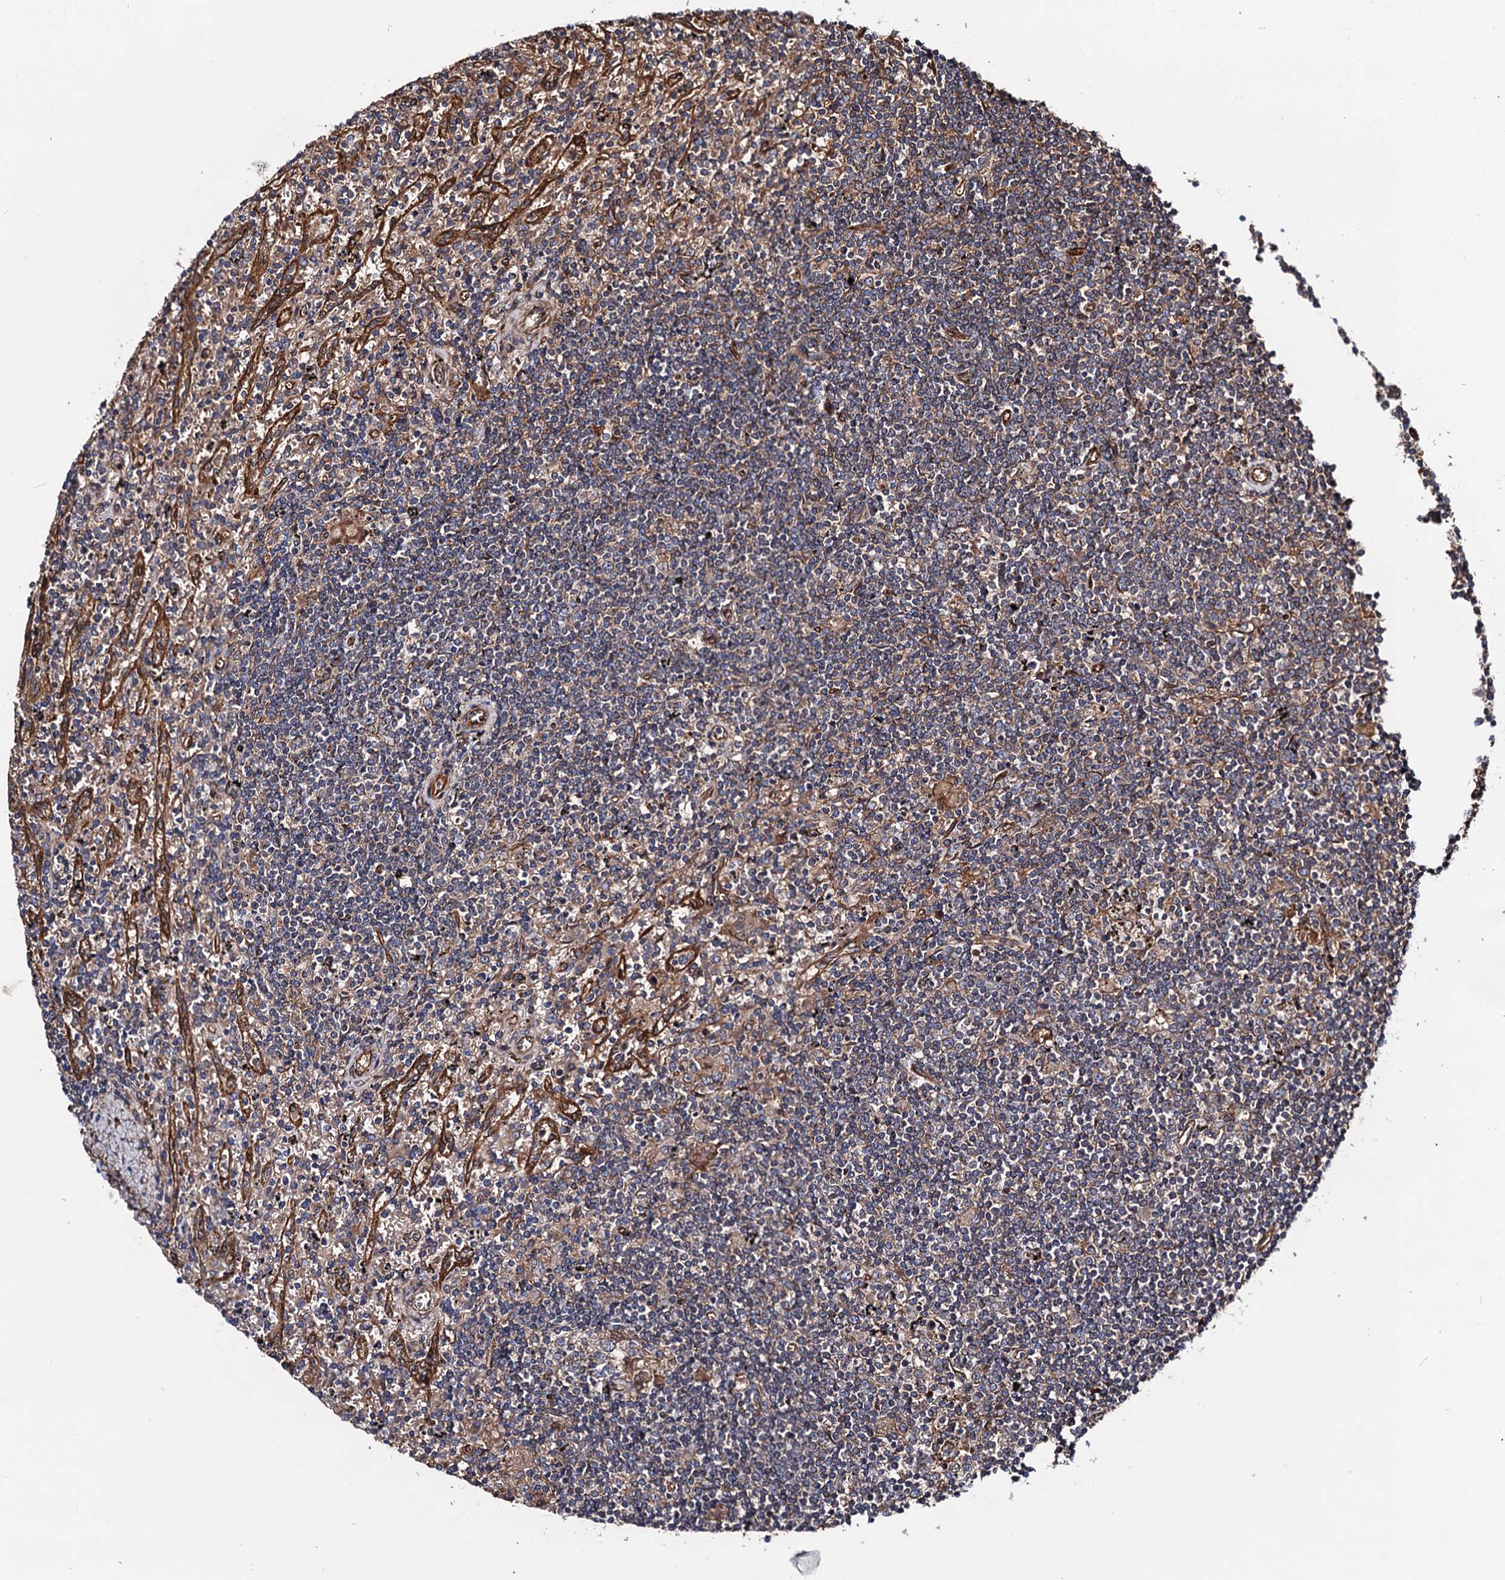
{"staining": {"intensity": "weak", "quantity": "<25%", "location": "cytoplasmic/membranous"}, "tissue": "lymphoma", "cell_type": "Tumor cells", "image_type": "cancer", "snomed": [{"axis": "morphology", "description": "Malignant lymphoma, non-Hodgkin's type, Low grade"}, {"axis": "topography", "description": "Spleen"}], "caption": "Protein analysis of malignant lymphoma, non-Hodgkin's type (low-grade) reveals no significant expression in tumor cells. Brightfield microscopy of immunohistochemistry stained with DAB (3,3'-diaminobenzidine) (brown) and hematoxylin (blue), captured at high magnification.", "gene": "CIP2A", "patient": {"sex": "male", "age": 76}}